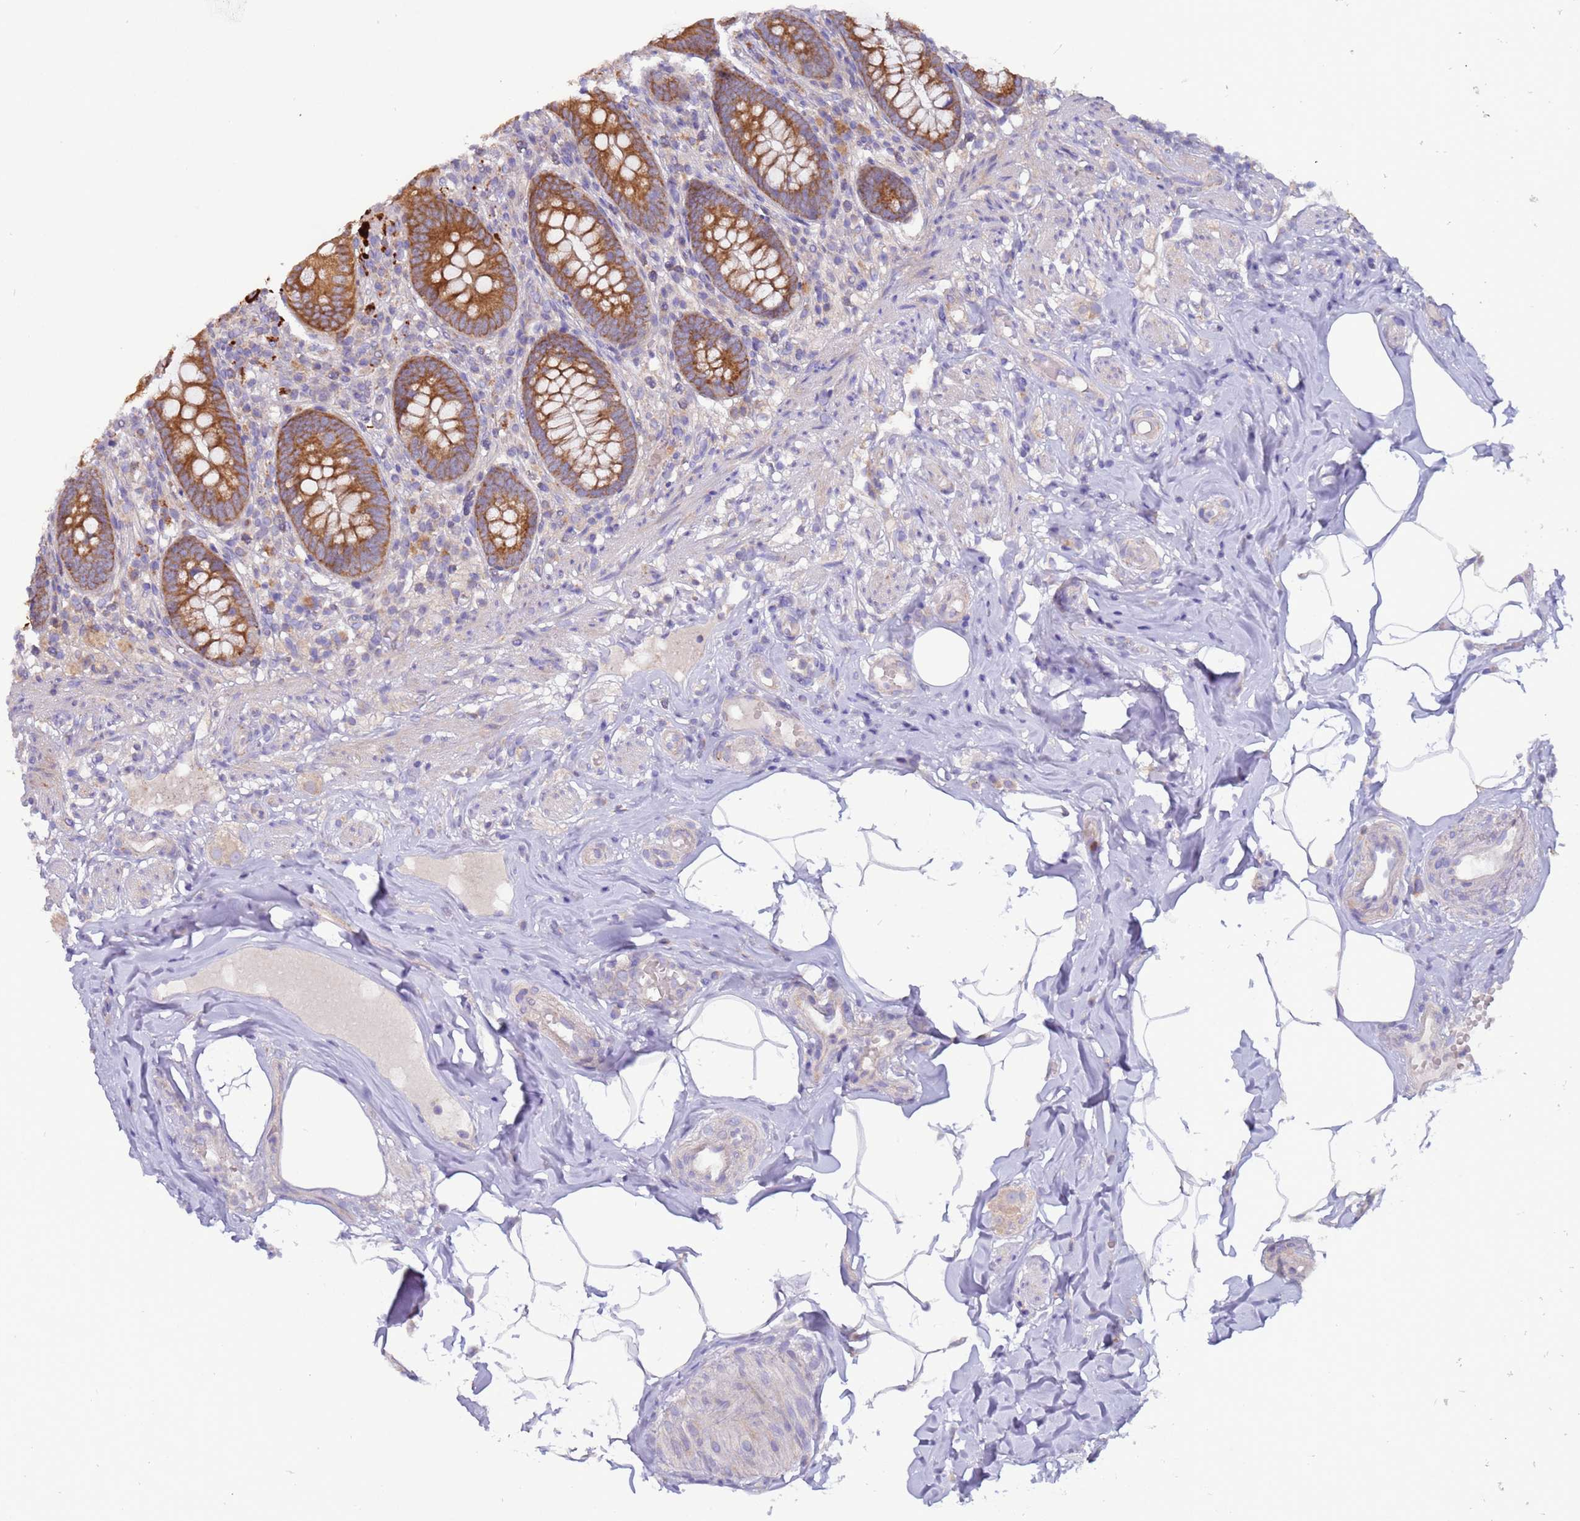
{"staining": {"intensity": "strong", "quantity": ">75%", "location": "cytoplasmic/membranous"}, "tissue": "appendix", "cell_type": "Glandular cells", "image_type": "normal", "snomed": [{"axis": "morphology", "description": "Normal tissue, NOS"}, {"axis": "topography", "description": "Appendix"}], "caption": "Appendix stained for a protein reveals strong cytoplasmic/membranous positivity in glandular cells.", "gene": "UQCRQ", "patient": {"sex": "male", "age": 55}}